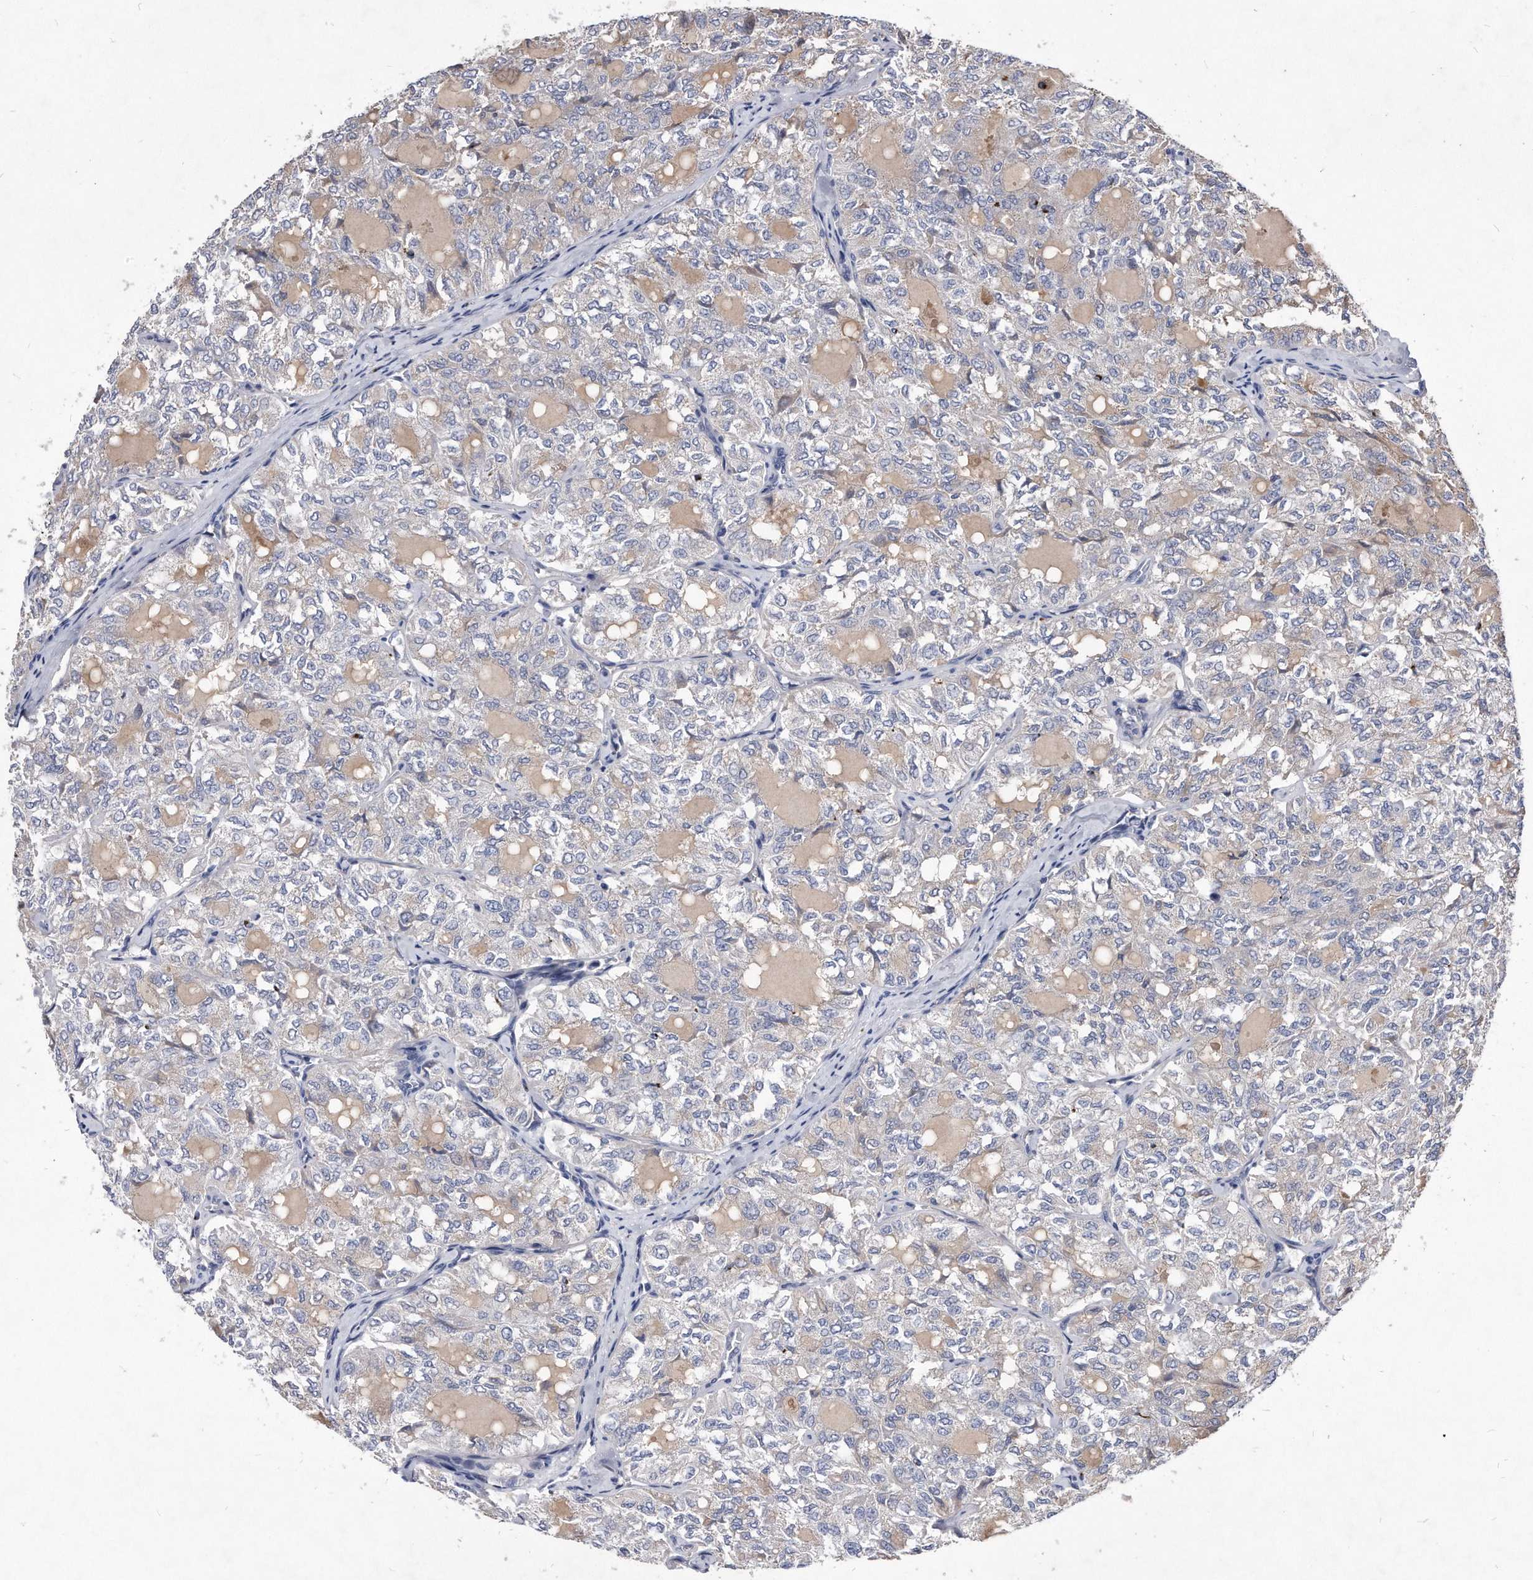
{"staining": {"intensity": "negative", "quantity": "none", "location": "none"}, "tissue": "thyroid cancer", "cell_type": "Tumor cells", "image_type": "cancer", "snomed": [{"axis": "morphology", "description": "Follicular adenoma carcinoma, NOS"}, {"axis": "topography", "description": "Thyroid gland"}], "caption": "This is an immunohistochemistry histopathology image of human thyroid cancer (follicular adenoma carcinoma). There is no expression in tumor cells.", "gene": "MGAT4A", "patient": {"sex": "male", "age": 75}}